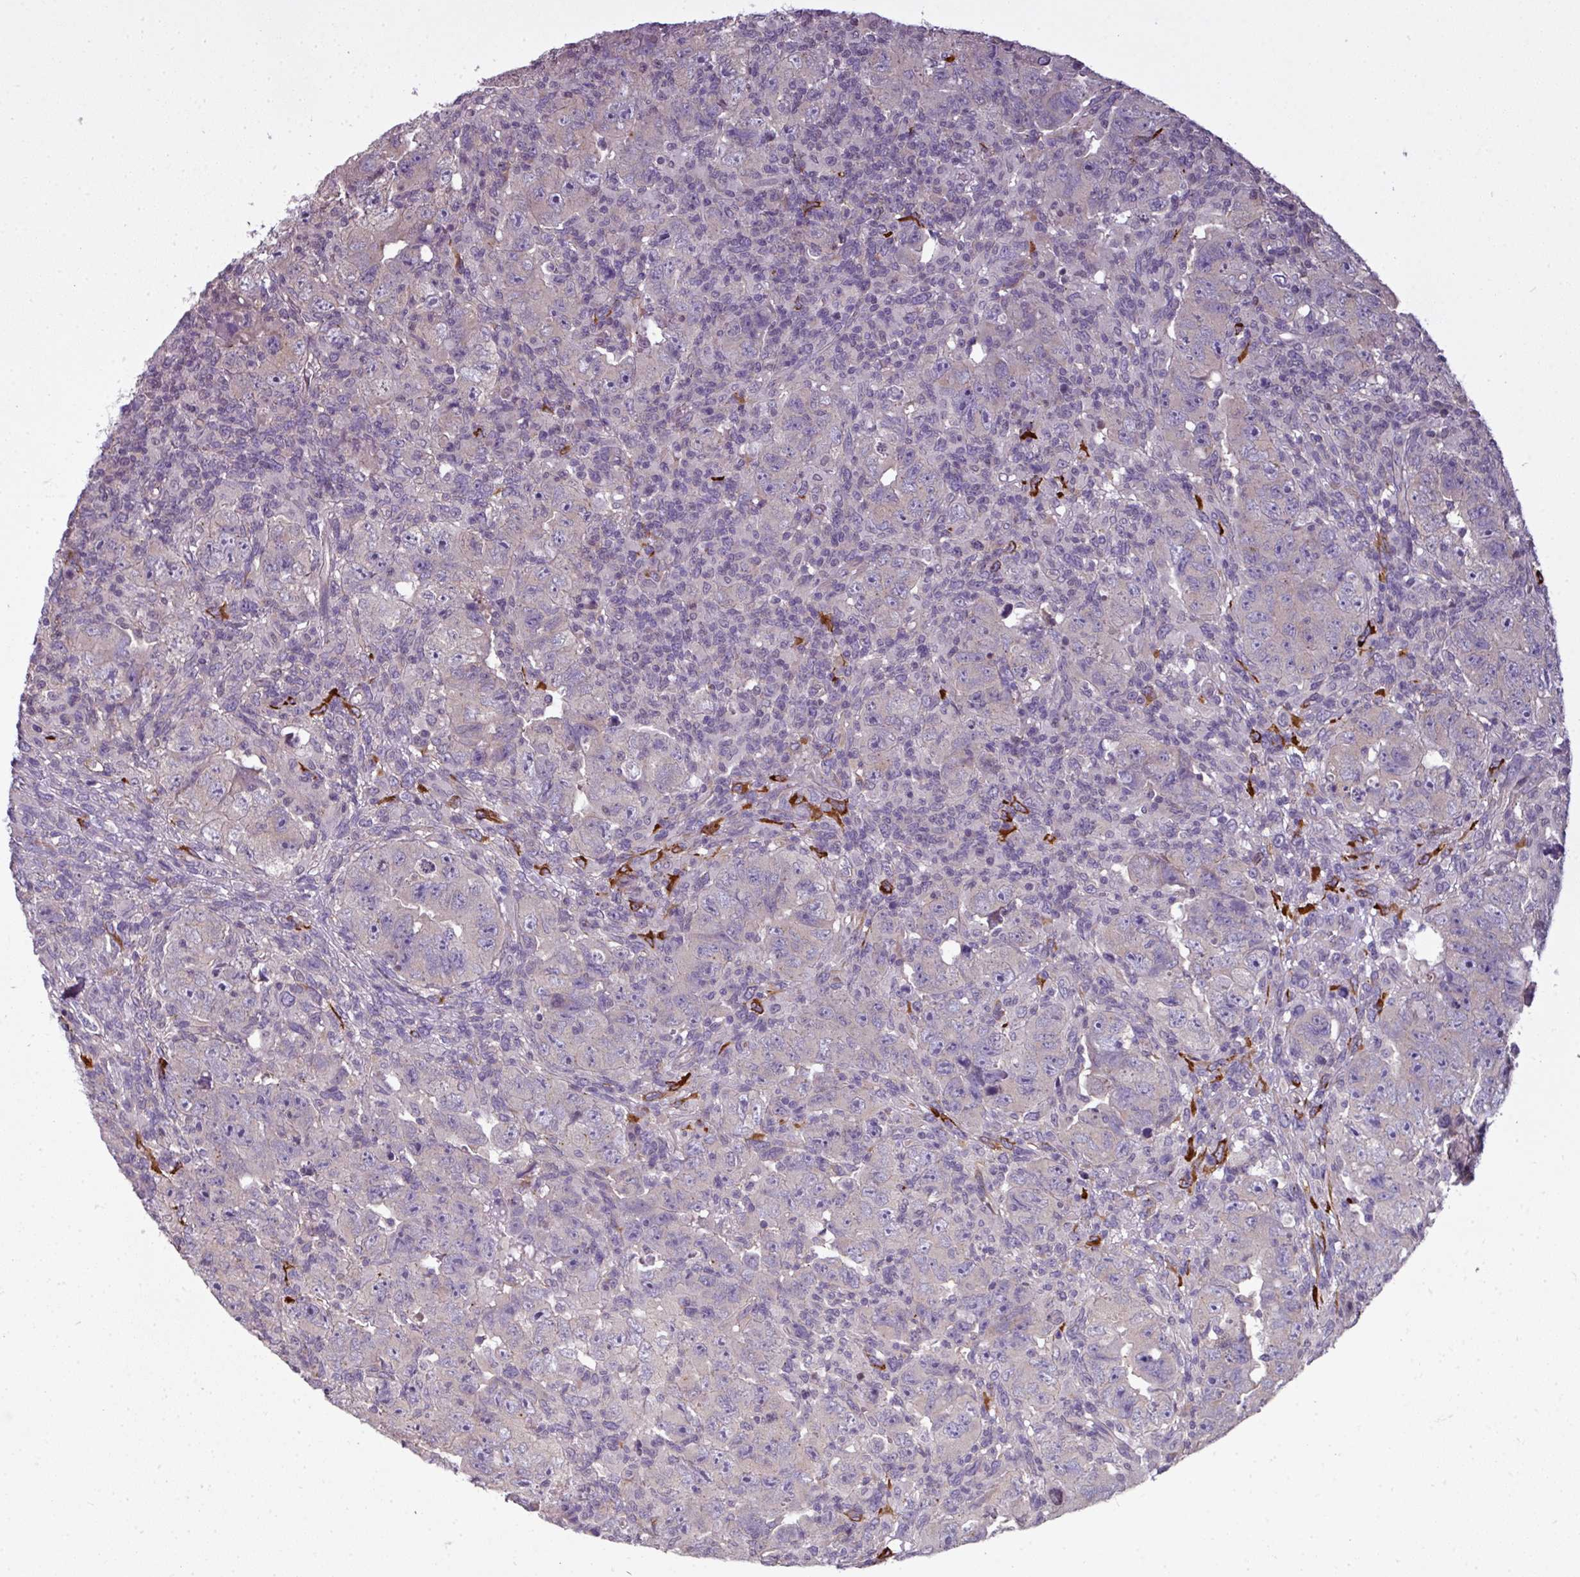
{"staining": {"intensity": "negative", "quantity": "none", "location": "none"}, "tissue": "testis cancer", "cell_type": "Tumor cells", "image_type": "cancer", "snomed": [{"axis": "morphology", "description": "Carcinoma, Embryonal, NOS"}, {"axis": "topography", "description": "Testis"}], "caption": "A photomicrograph of human testis cancer (embryonal carcinoma) is negative for staining in tumor cells. (DAB immunohistochemistry with hematoxylin counter stain).", "gene": "C19orf33", "patient": {"sex": "male", "age": 24}}